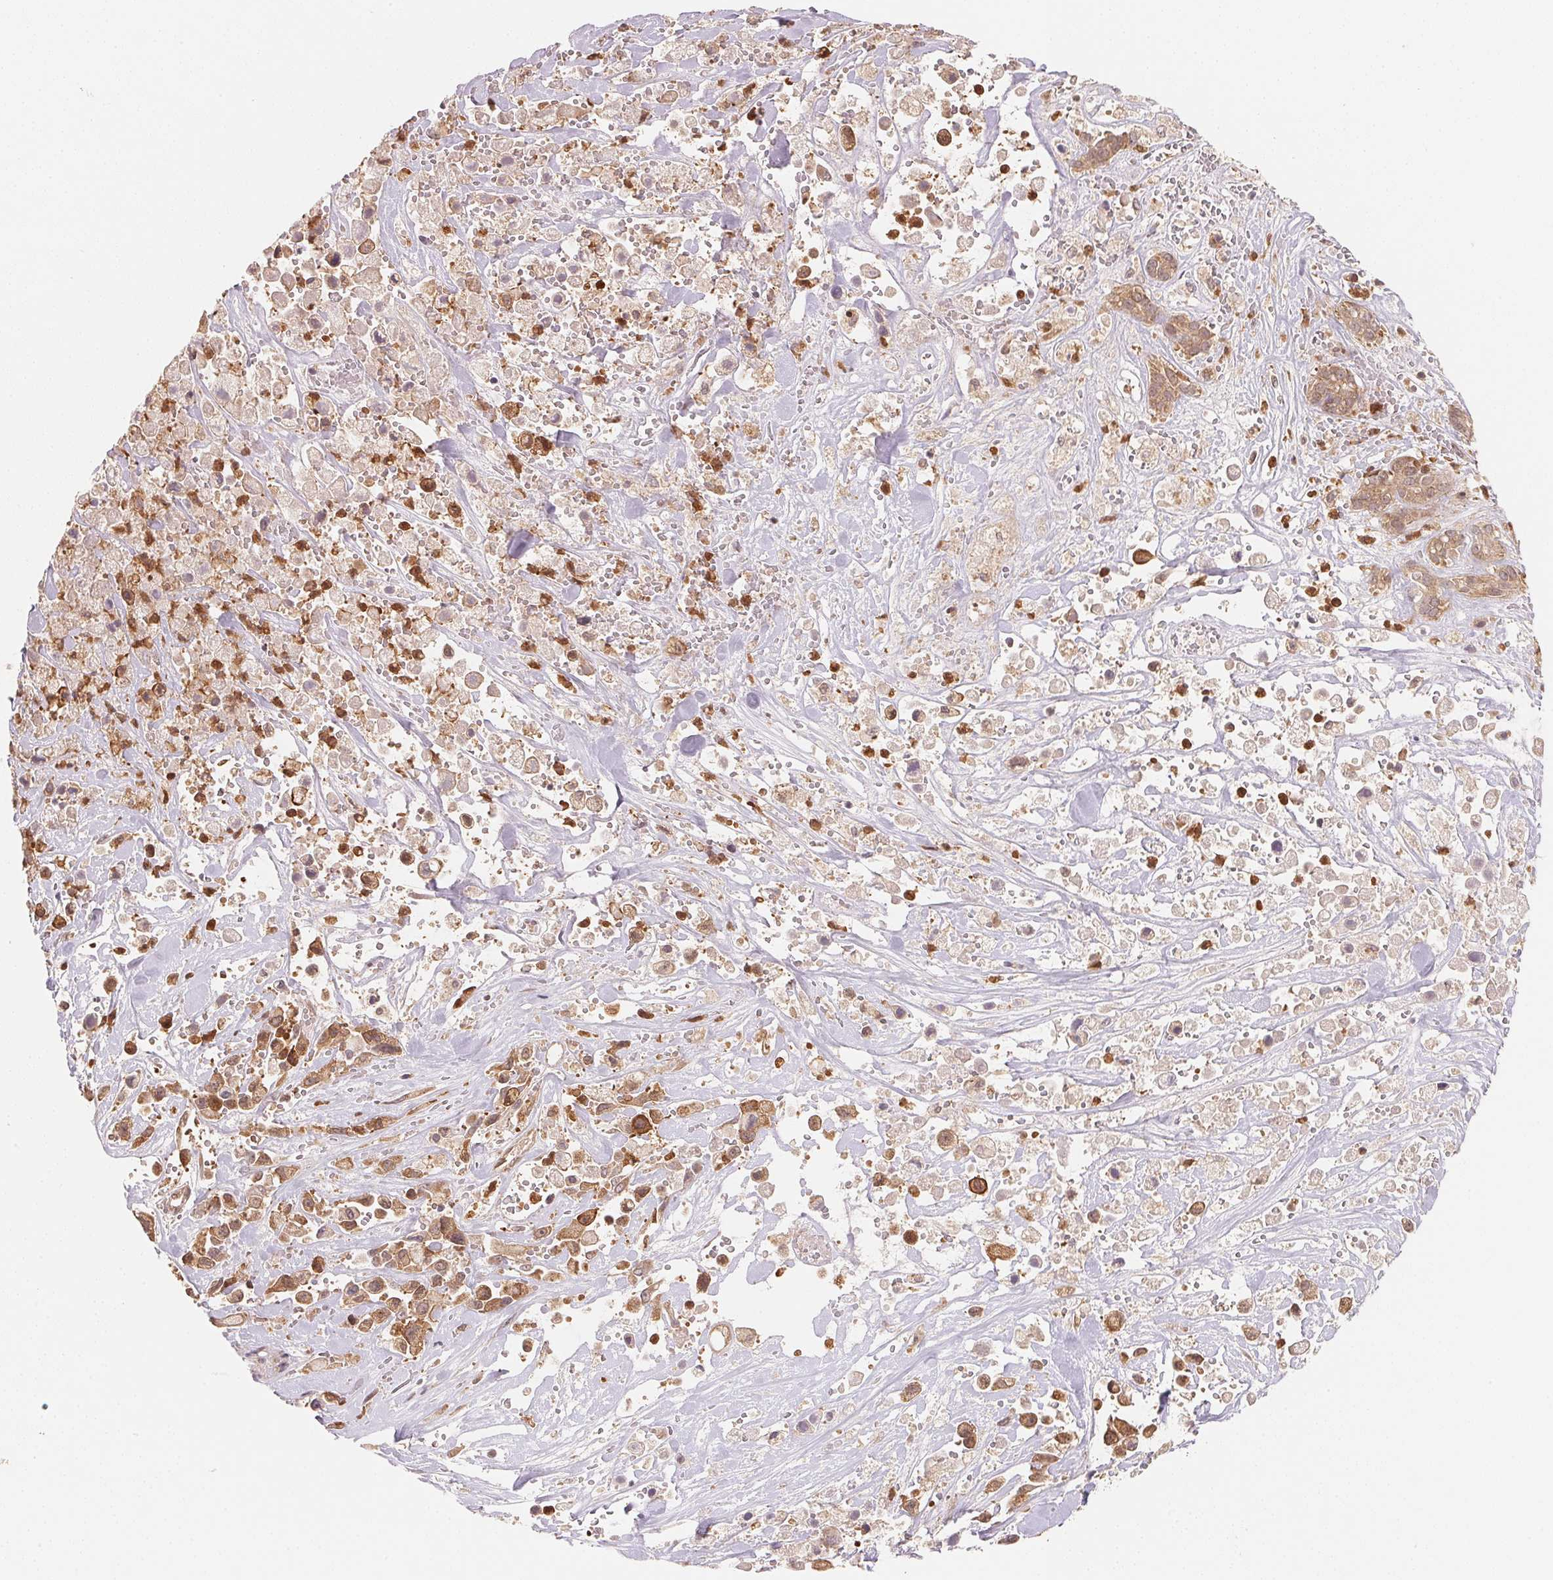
{"staining": {"intensity": "moderate", "quantity": ">75%", "location": "cytoplasmic/membranous,nuclear"}, "tissue": "pancreatic cancer", "cell_type": "Tumor cells", "image_type": "cancer", "snomed": [{"axis": "morphology", "description": "Adenocarcinoma, NOS"}, {"axis": "topography", "description": "Pancreas"}], "caption": "High-power microscopy captured an IHC micrograph of adenocarcinoma (pancreatic), revealing moderate cytoplasmic/membranous and nuclear expression in about >75% of tumor cells.", "gene": "CCDC102B", "patient": {"sex": "male", "age": 44}}